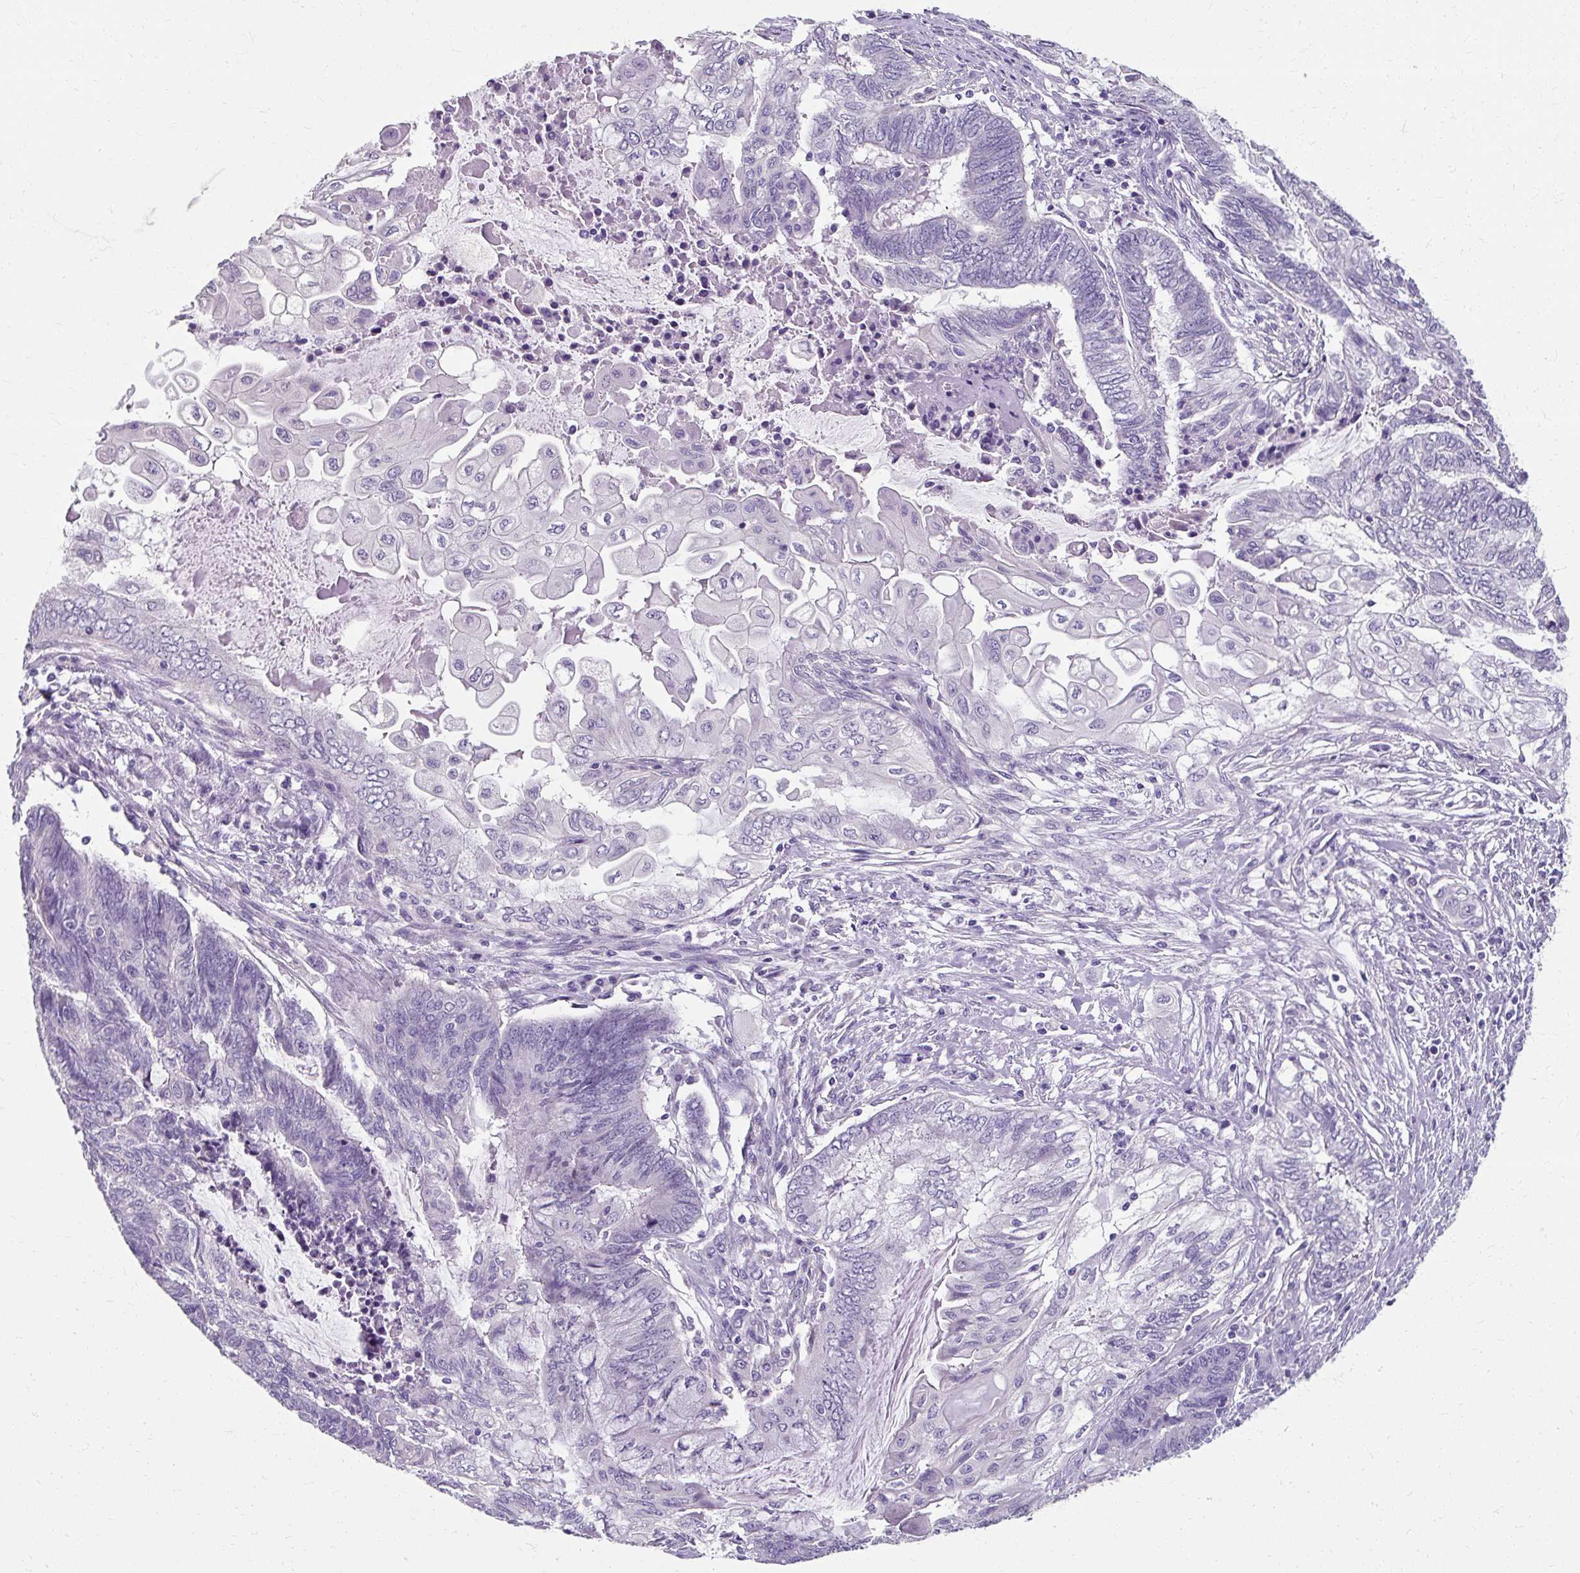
{"staining": {"intensity": "negative", "quantity": "none", "location": "none"}, "tissue": "endometrial cancer", "cell_type": "Tumor cells", "image_type": "cancer", "snomed": [{"axis": "morphology", "description": "Adenocarcinoma, NOS"}, {"axis": "topography", "description": "Uterus"}, {"axis": "topography", "description": "Endometrium"}], "caption": "Adenocarcinoma (endometrial) stained for a protein using immunohistochemistry (IHC) exhibits no staining tumor cells.", "gene": "KLHL24", "patient": {"sex": "female", "age": 70}}